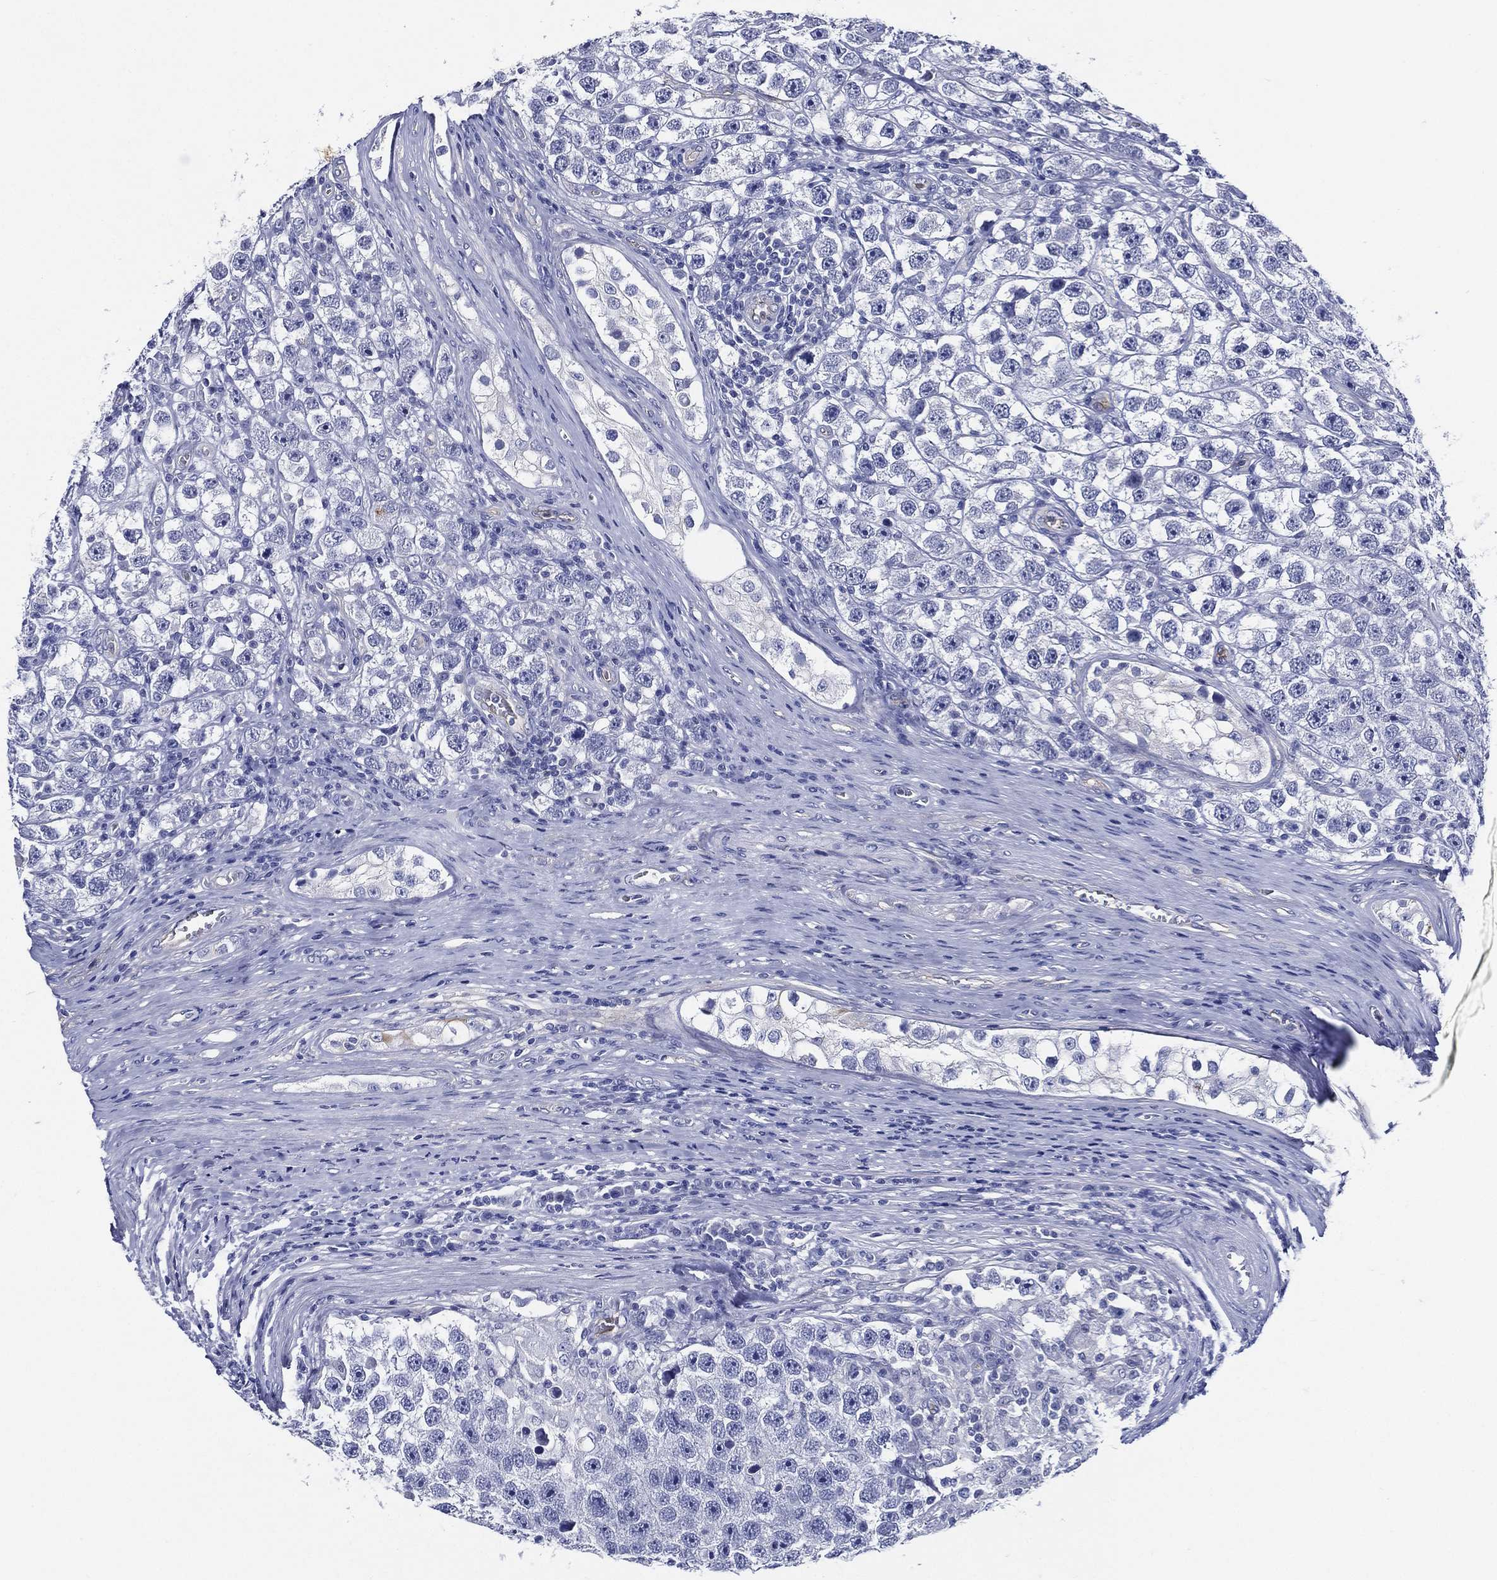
{"staining": {"intensity": "negative", "quantity": "none", "location": "none"}, "tissue": "testis cancer", "cell_type": "Tumor cells", "image_type": "cancer", "snomed": [{"axis": "morphology", "description": "Seminoma, NOS"}, {"axis": "topography", "description": "Testis"}], "caption": "The histopathology image exhibits no staining of tumor cells in testis seminoma.", "gene": "NEDD9", "patient": {"sex": "male", "age": 26}}